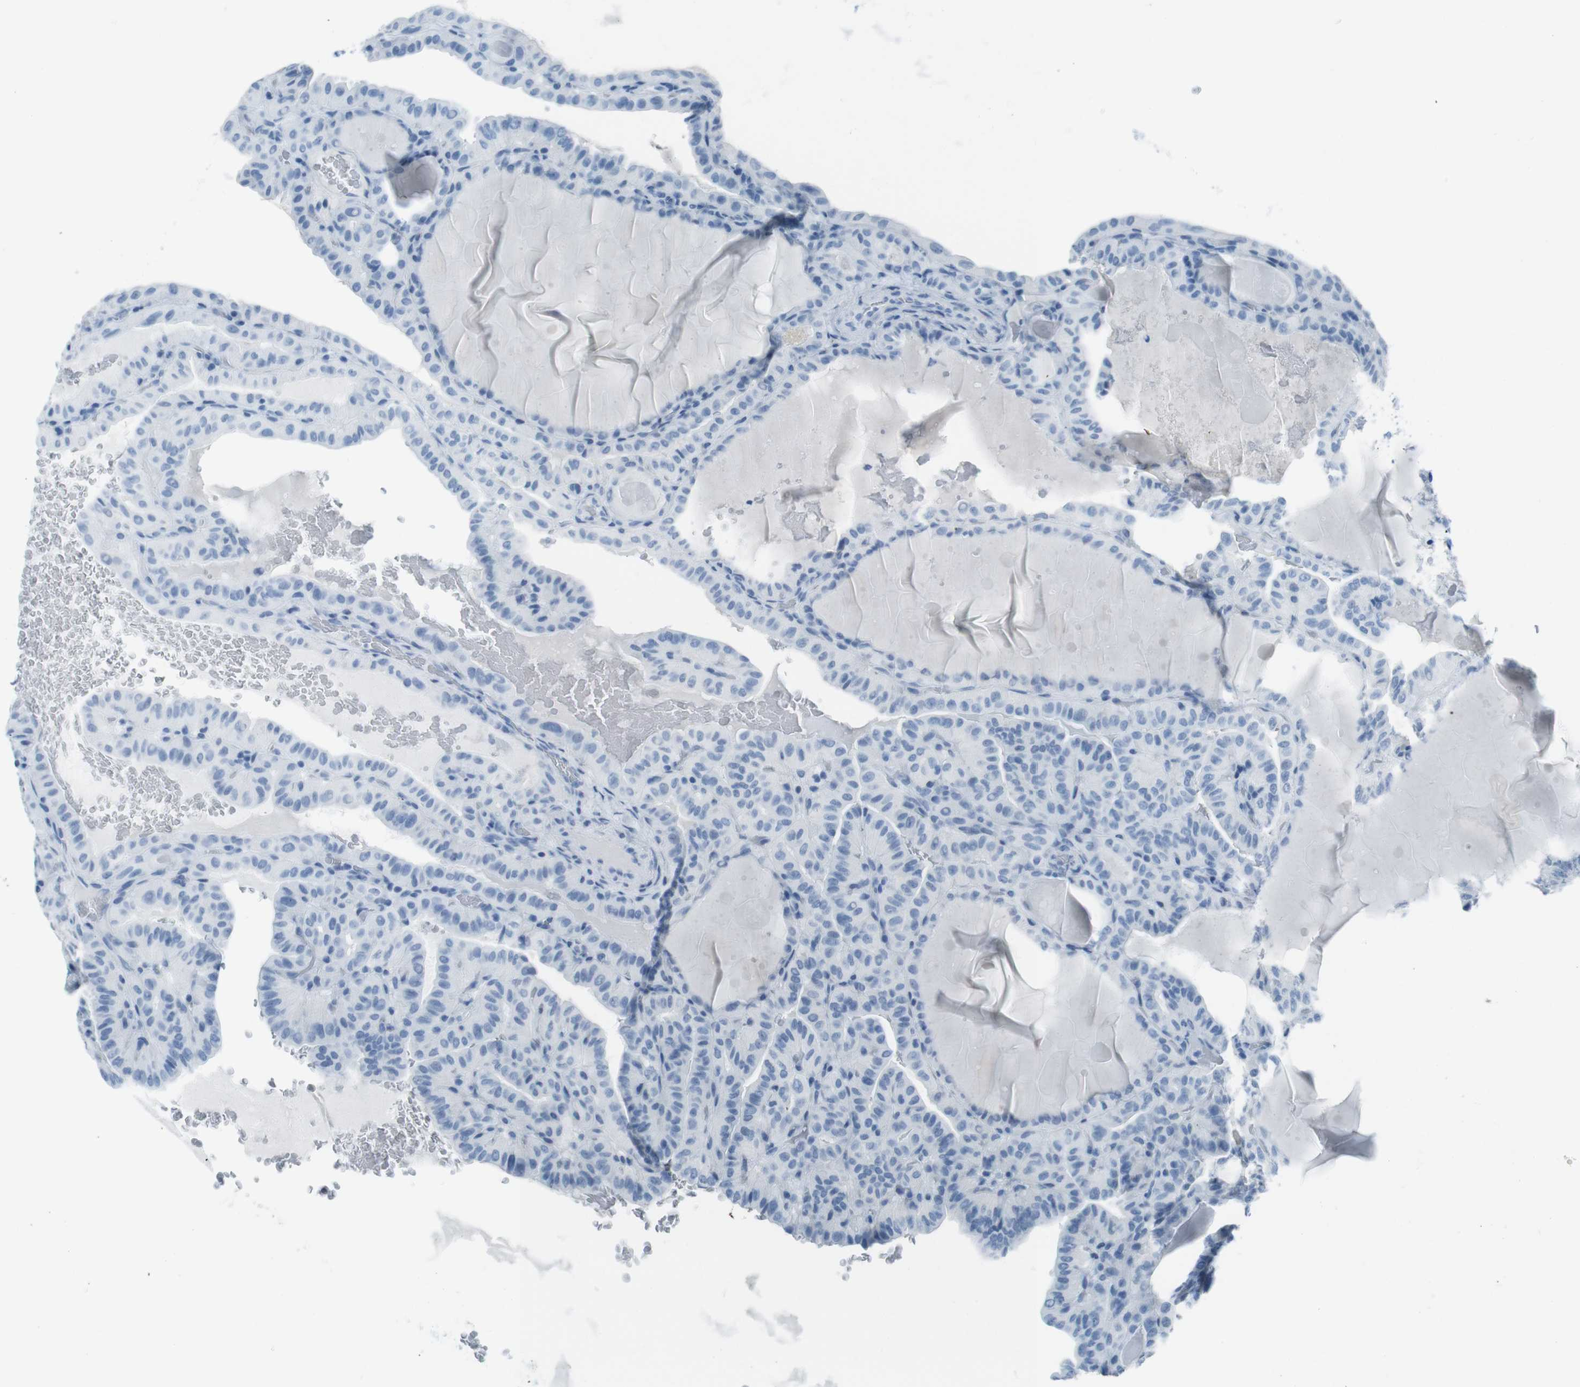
{"staining": {"intensity": "negative", "quantity": "none", "location": "none"}, "tissue": "thyroid cancer", "cell_type": "Tumor cells", "image_type": "cancer", "snomed": [{"axis": "morphology", "description": "Papillary adenocarcinoma, NOS"}, {"axis": "topography", "description": "Thyroid gland"}], "caption": "An image of thyroid cancer stained for a protein reveals no brown staining in tumor cells. (DAB (3,3'-diaminobenzidine) IHC with hematoxylin counter stain).", "gene": "TMEM207", "patient": {"sex": "male", "age": 77}}